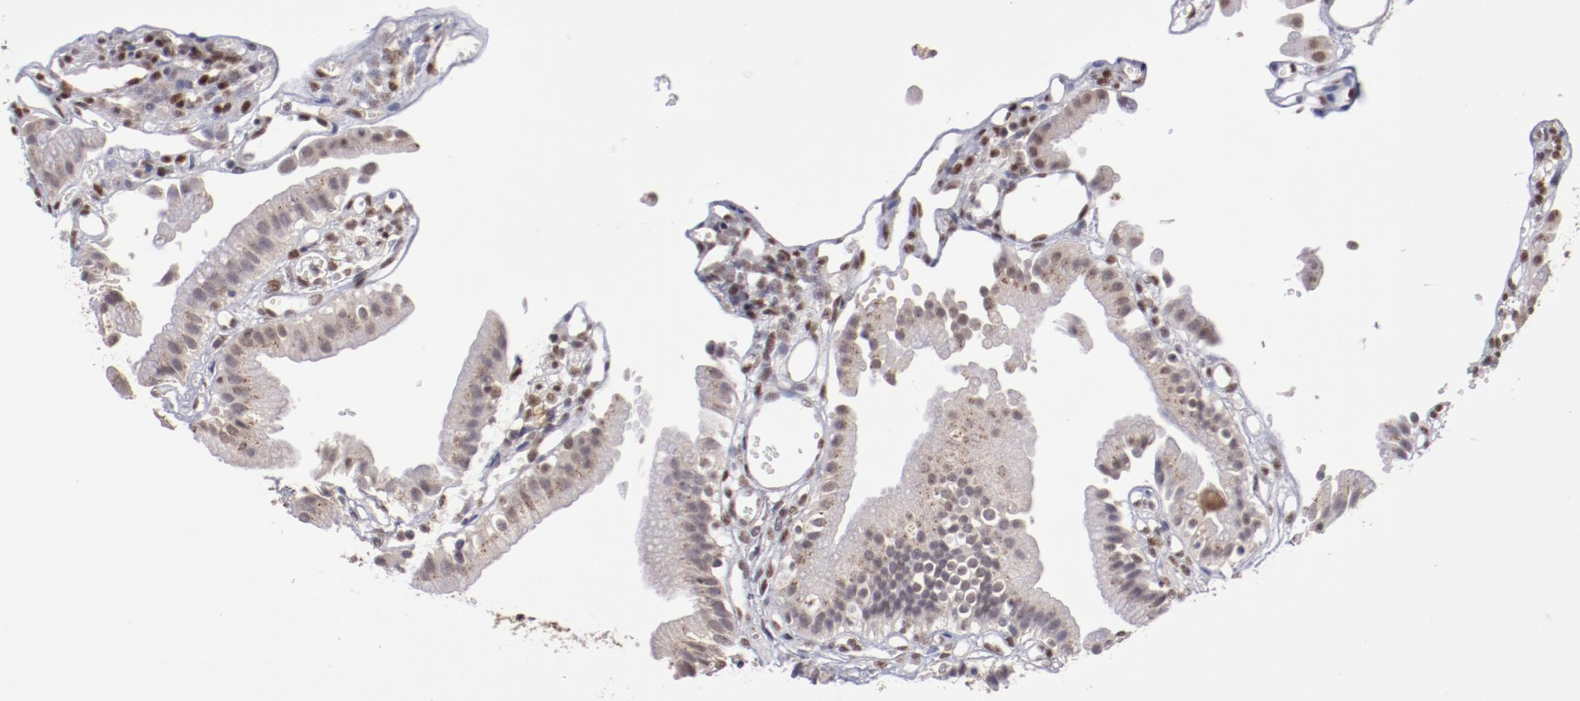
{"staining": {"intensity": "moderate", "quantity": "25%-75%", "location": "cytoplasmic/membranous,nuclear"}, "tissue": "gallbladder", "cell_type": "Glandular cells", "image_type": "normal", "snomed": [{"axis": "morphology", "description": "Normal tissue, NOS"}, {"axis": "topography", "description": "Gallbladder"}], "caption": "Gallbladder stained with DAB (3,3'-diaminobenzidine) immunohistochemistry (IHC) exhibits medium levels of moderate cytoplasmic/membranous,nuclear staining in approximately 25%-75% of glandular cells.", "gene": "ARNT", "patient": {"sex": "male", "age": 65}}